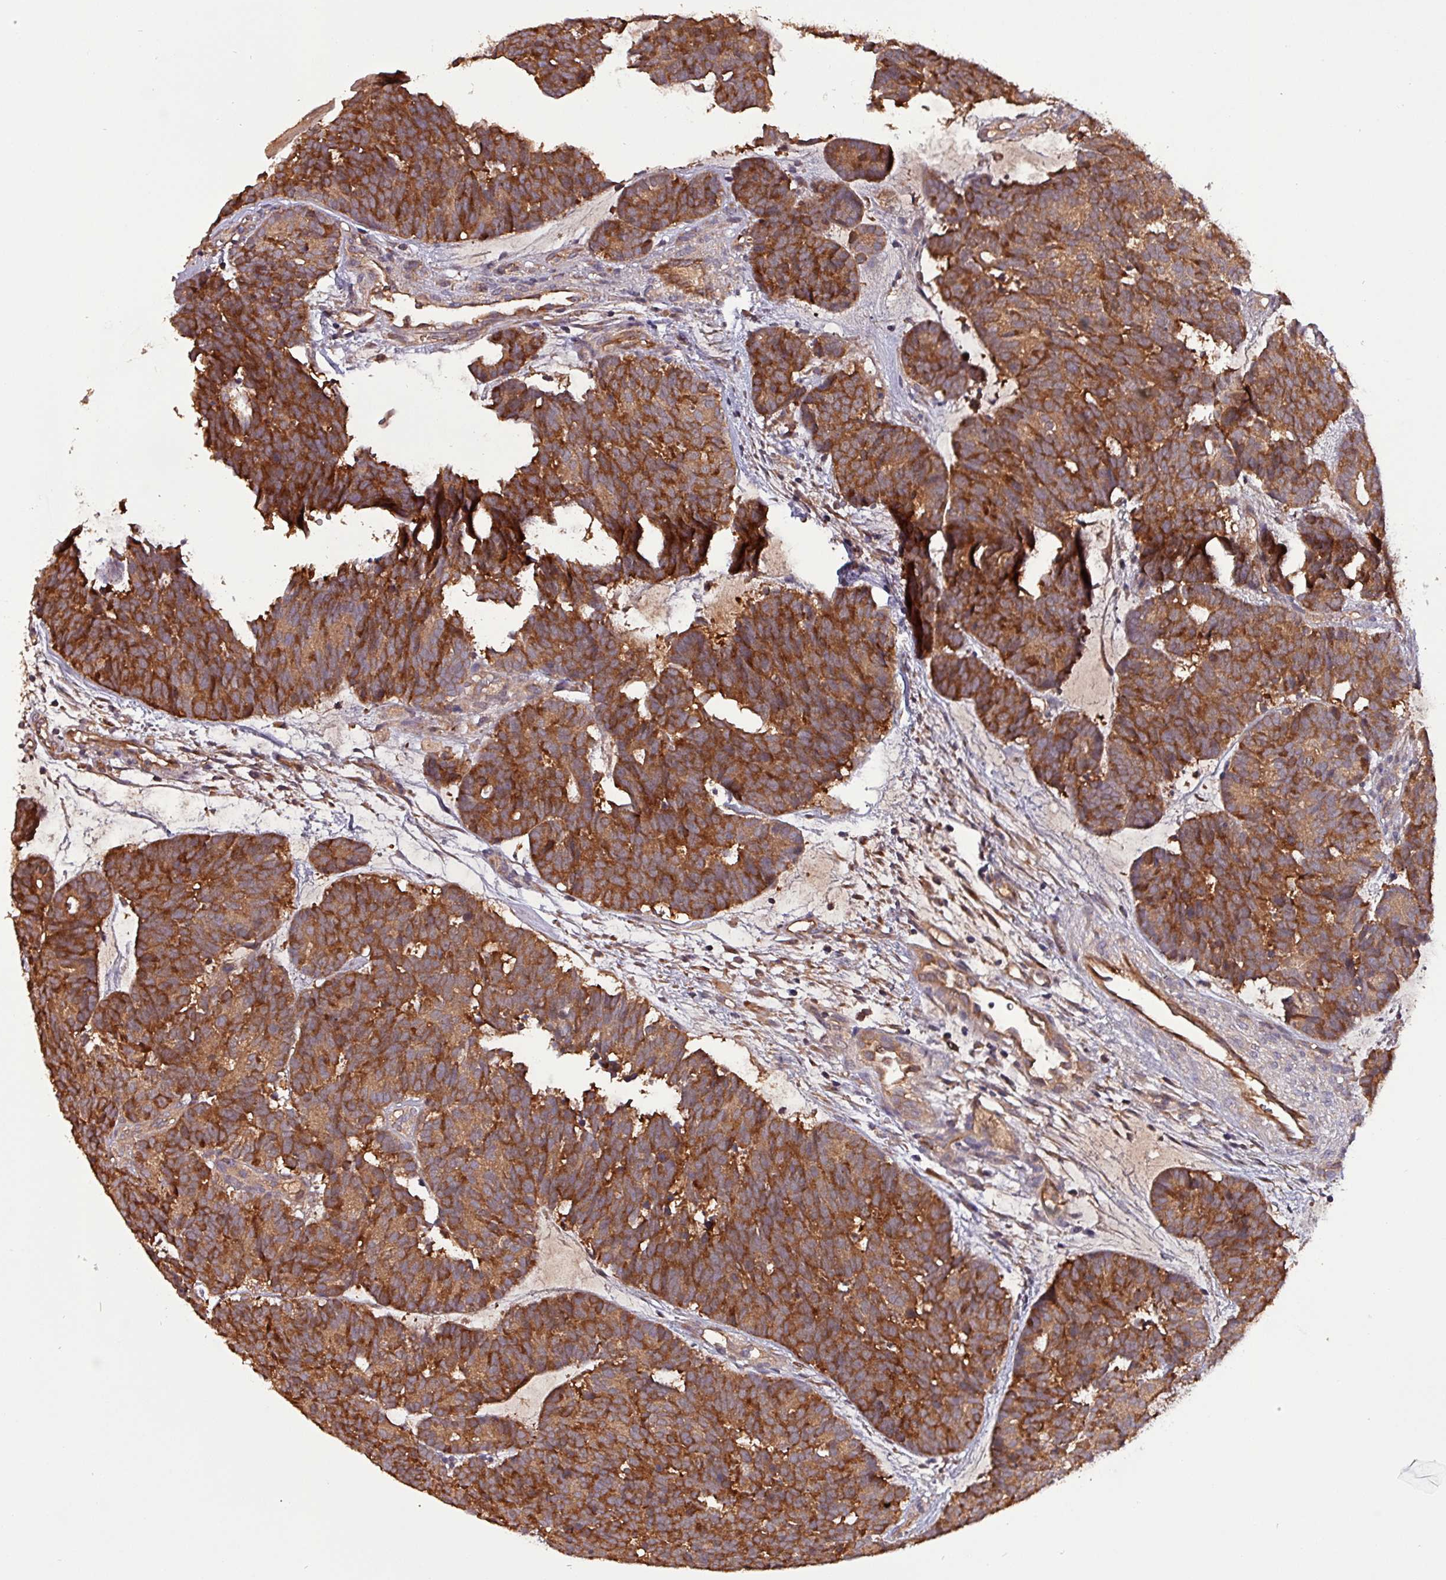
{"staining": {"intensity": "strong", "quantity": ">75%", "location": "cytoplasmic/membranous"}, "tissue": "head and neck cancer", "cell_type": "Tumor cells", "image_type": "cancer", "snomed": [{"axis": "morphology", "description": "Adenocarcinoma, NOS"}, {"axis": "topography", "description": "Head-Neck"}], "caption": "Immunohistochemistry (DAB) staining of adenocarcinoma (head and neck) shows strong cytoplasmic/membranous protein expression in approximately >75% of tumor cells.", "gene": "PAFAH1B2", "patient": {"sex": "female", "age": 81}}